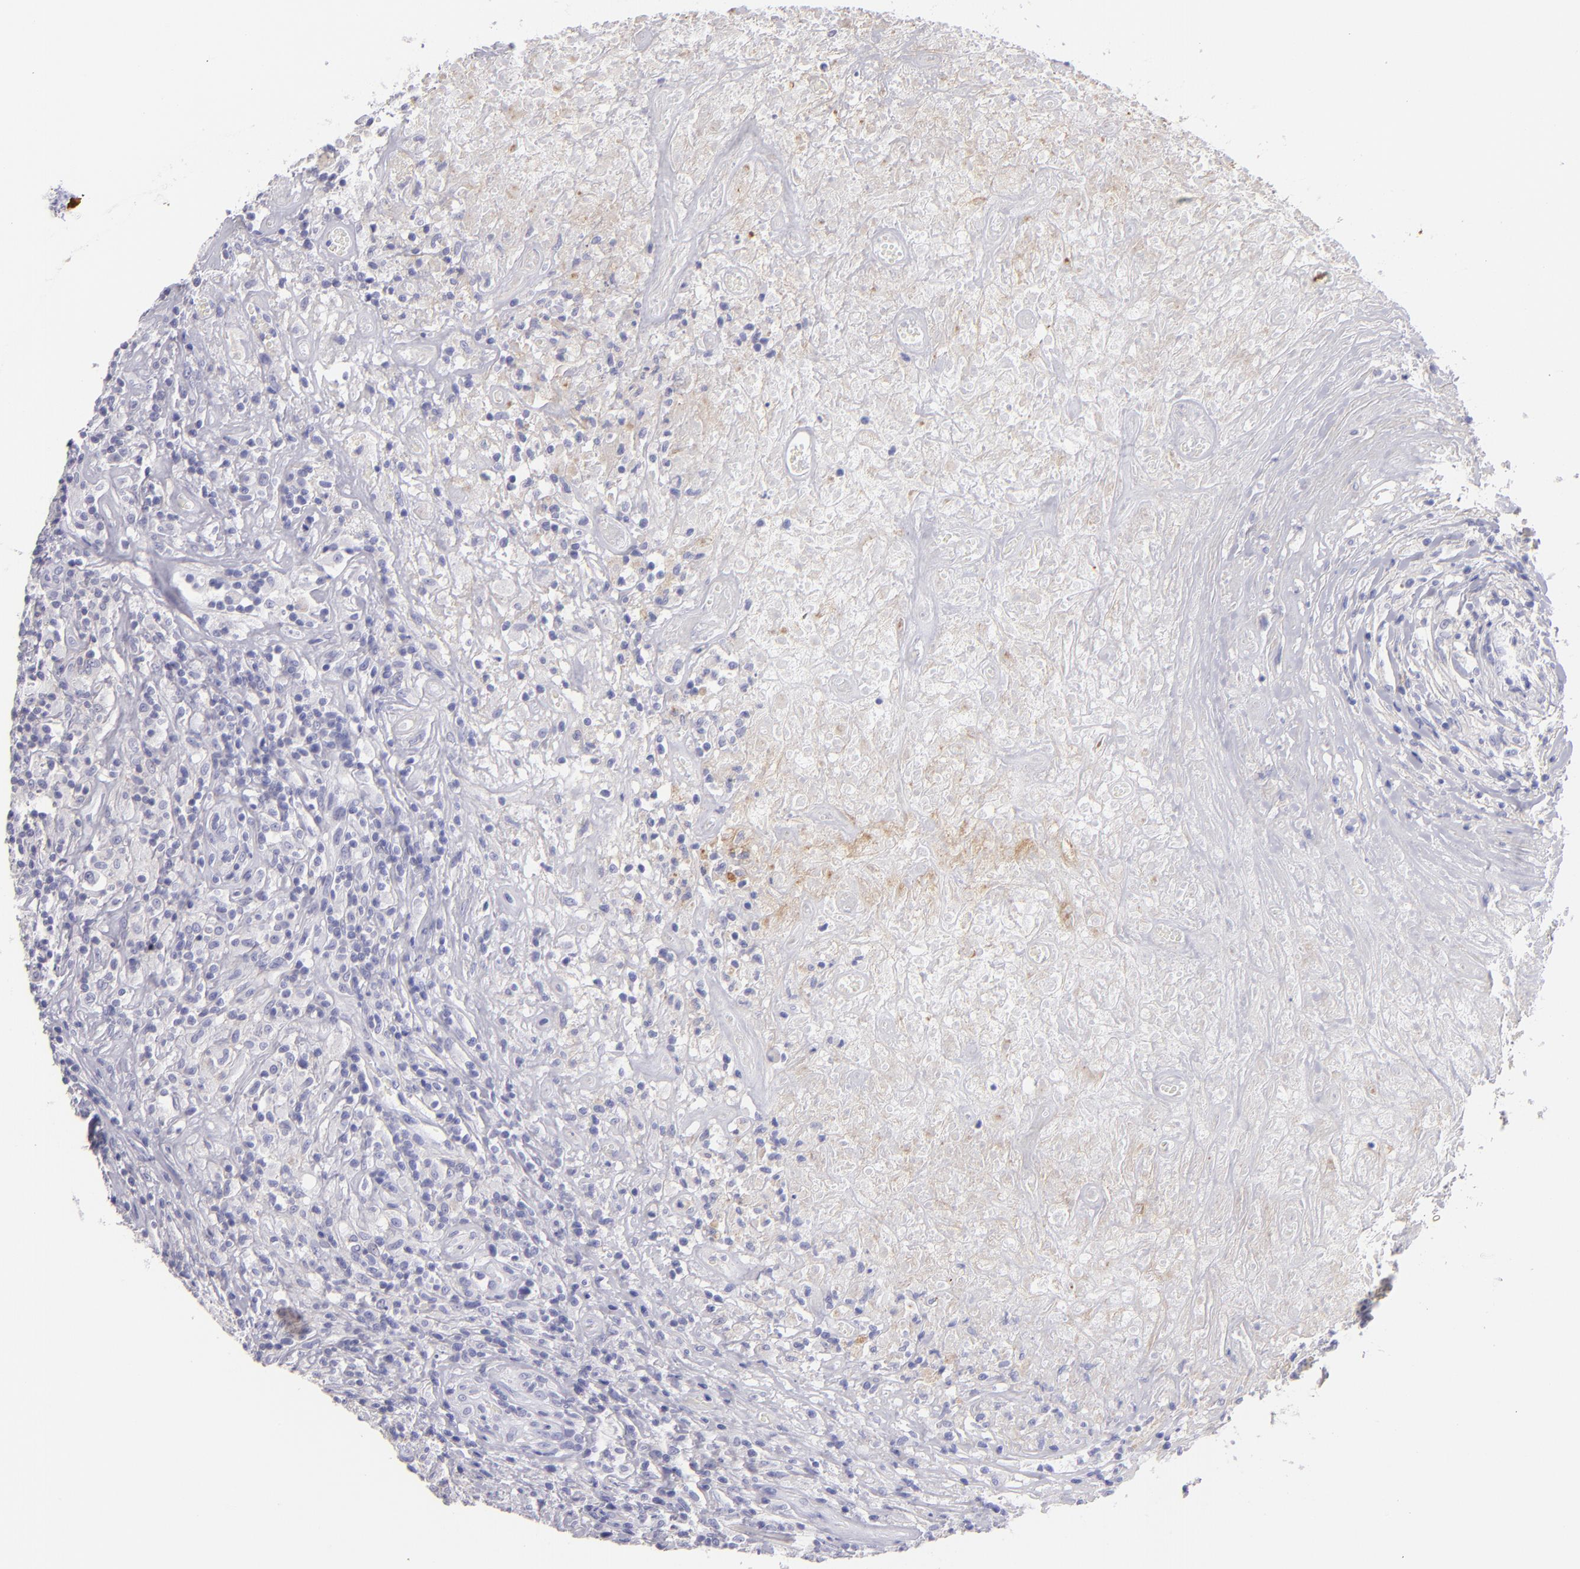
{"staining": {"intensity": "negative", "quantity": "none", "location": "none"}, "tissue": "lymphoma", "cell_type": "Tumor cells", "image_type": "cancer", "snomed": [{"axis": "morphology", "description": "Hodgkin's disease, NOS"}, {"axis": "topography", "description": "Lymph node"}], "caption": "Tumor cells are negative for protein expression in human Hodgkin's disease.", "gene": "CD82", "patient": {"sex": "male", "age": 46}}